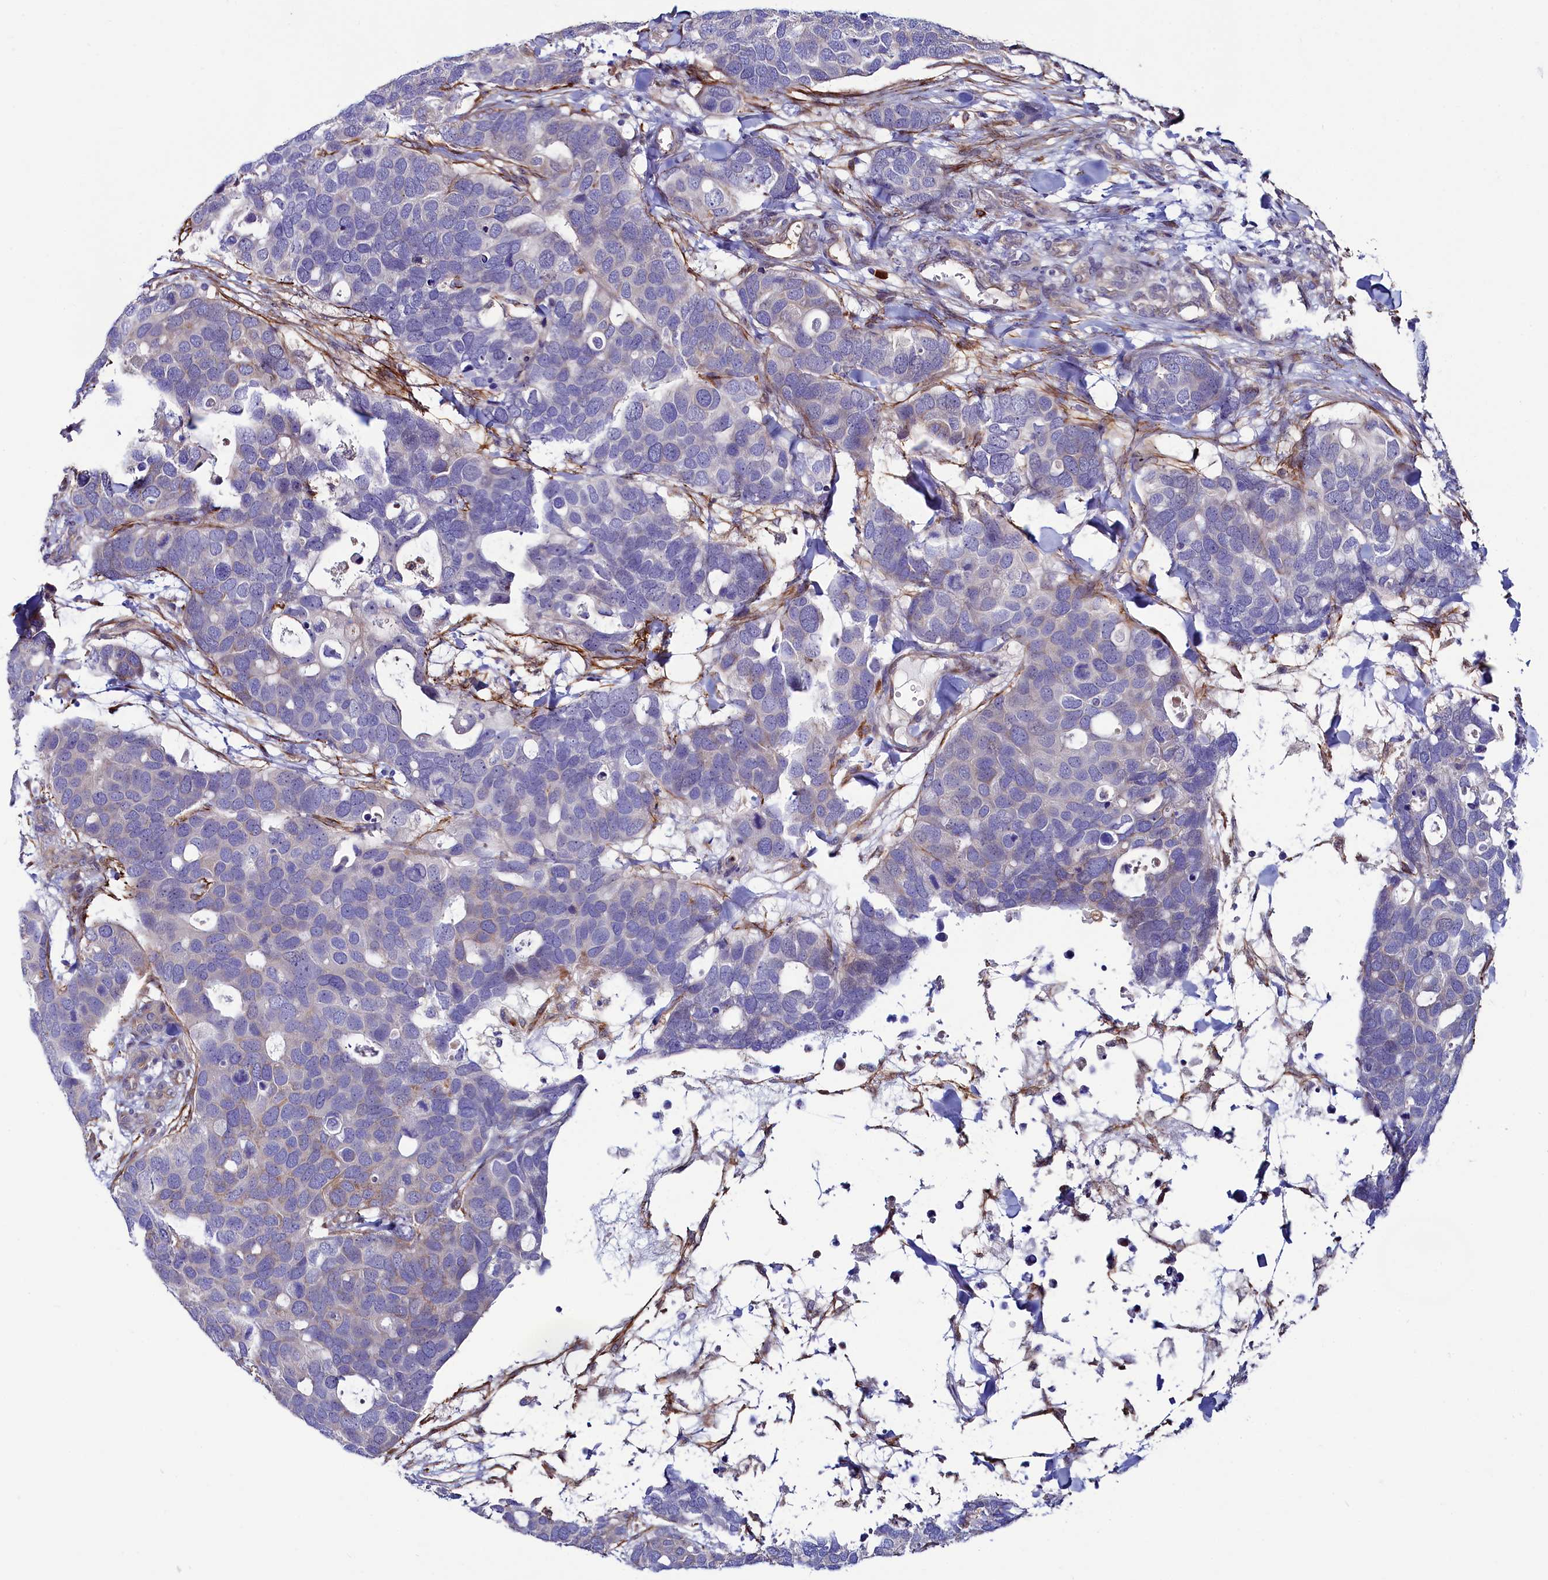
{"staining": {"intensity": "negative", "quantity": "none", "location": "none"}, "tissue": "breast cancer", "cell_type": "Tumor cells", "image_type": "cancer", "snomed": [{"axis": "morphology", "description": "Duct carcinoma"}, {"axis": "topography", "description": "Breast"}], "caption": "DAB immunohistochemical staining of human breast infiltrating ductal carcinoma demonstrates no significant positivity in tumor cells. Nuclei are stained in blue.", "gene": "ASTE1", "patient": {"sex": "female", "age": 83}}